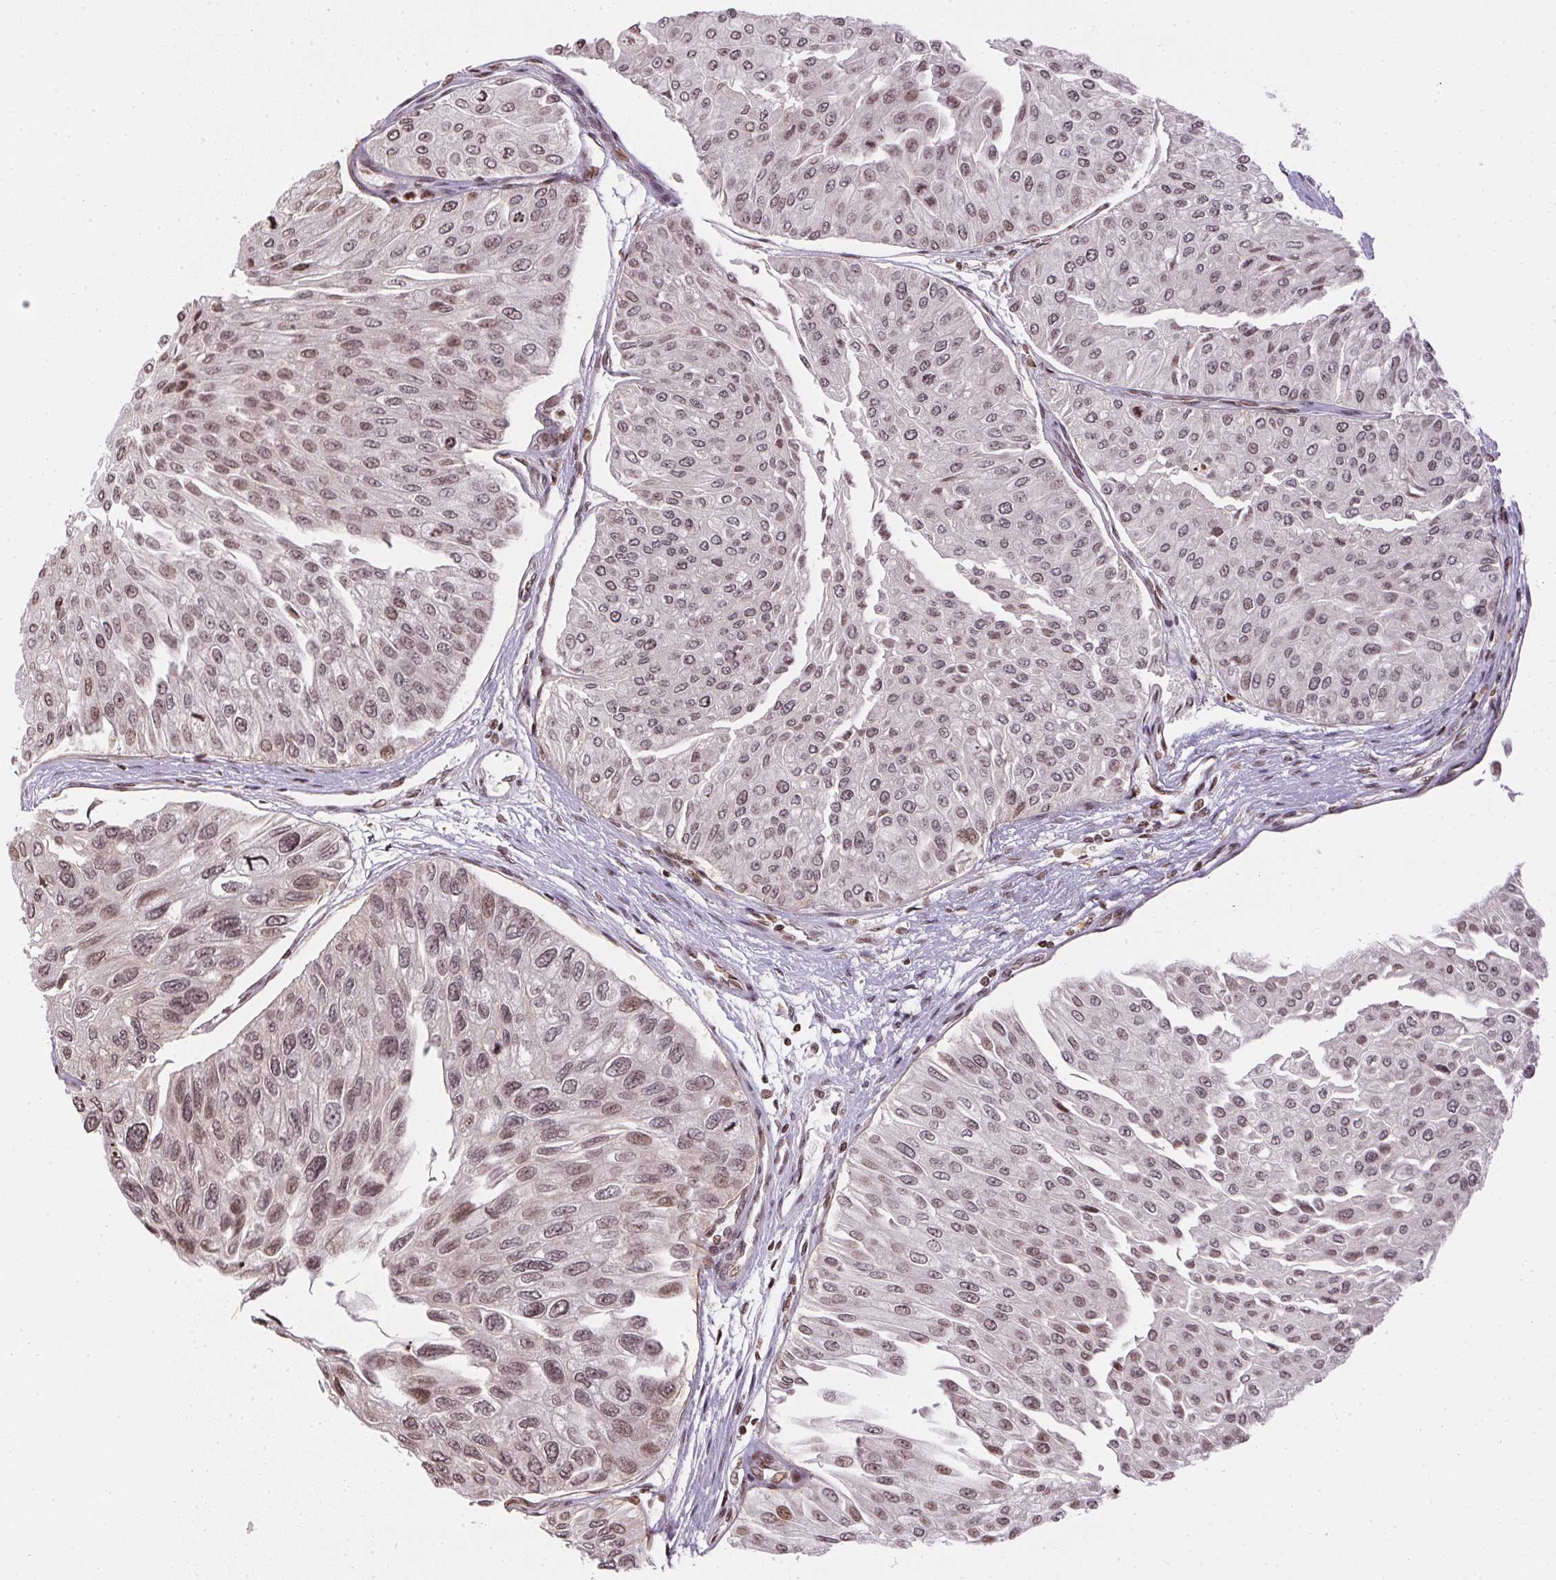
{"staining": {"intensity": "weak", "quantity": ">75%", "location": "nuclear"}, "tissue": "urothelial cancer", "cell_type": "Tumor cells", "image_type": "cancer", "snomed": [{"axis": "morphology", "description": "Urothelial carcinoma, NOS"}, {"axis": "topography", "description": "Urinary bladder"}], "caption": "A brown stain shows weak nuclear staining of a protein in urothelial cancer tumor cells. (Stains: DAB (3,3'-diaminobenzidine) in brown, nuclei in blue, Microscopy: brightfield microscopy at high magnification).", "gene": "RNF181", "patient": {"sex": "male", "age": 67}}